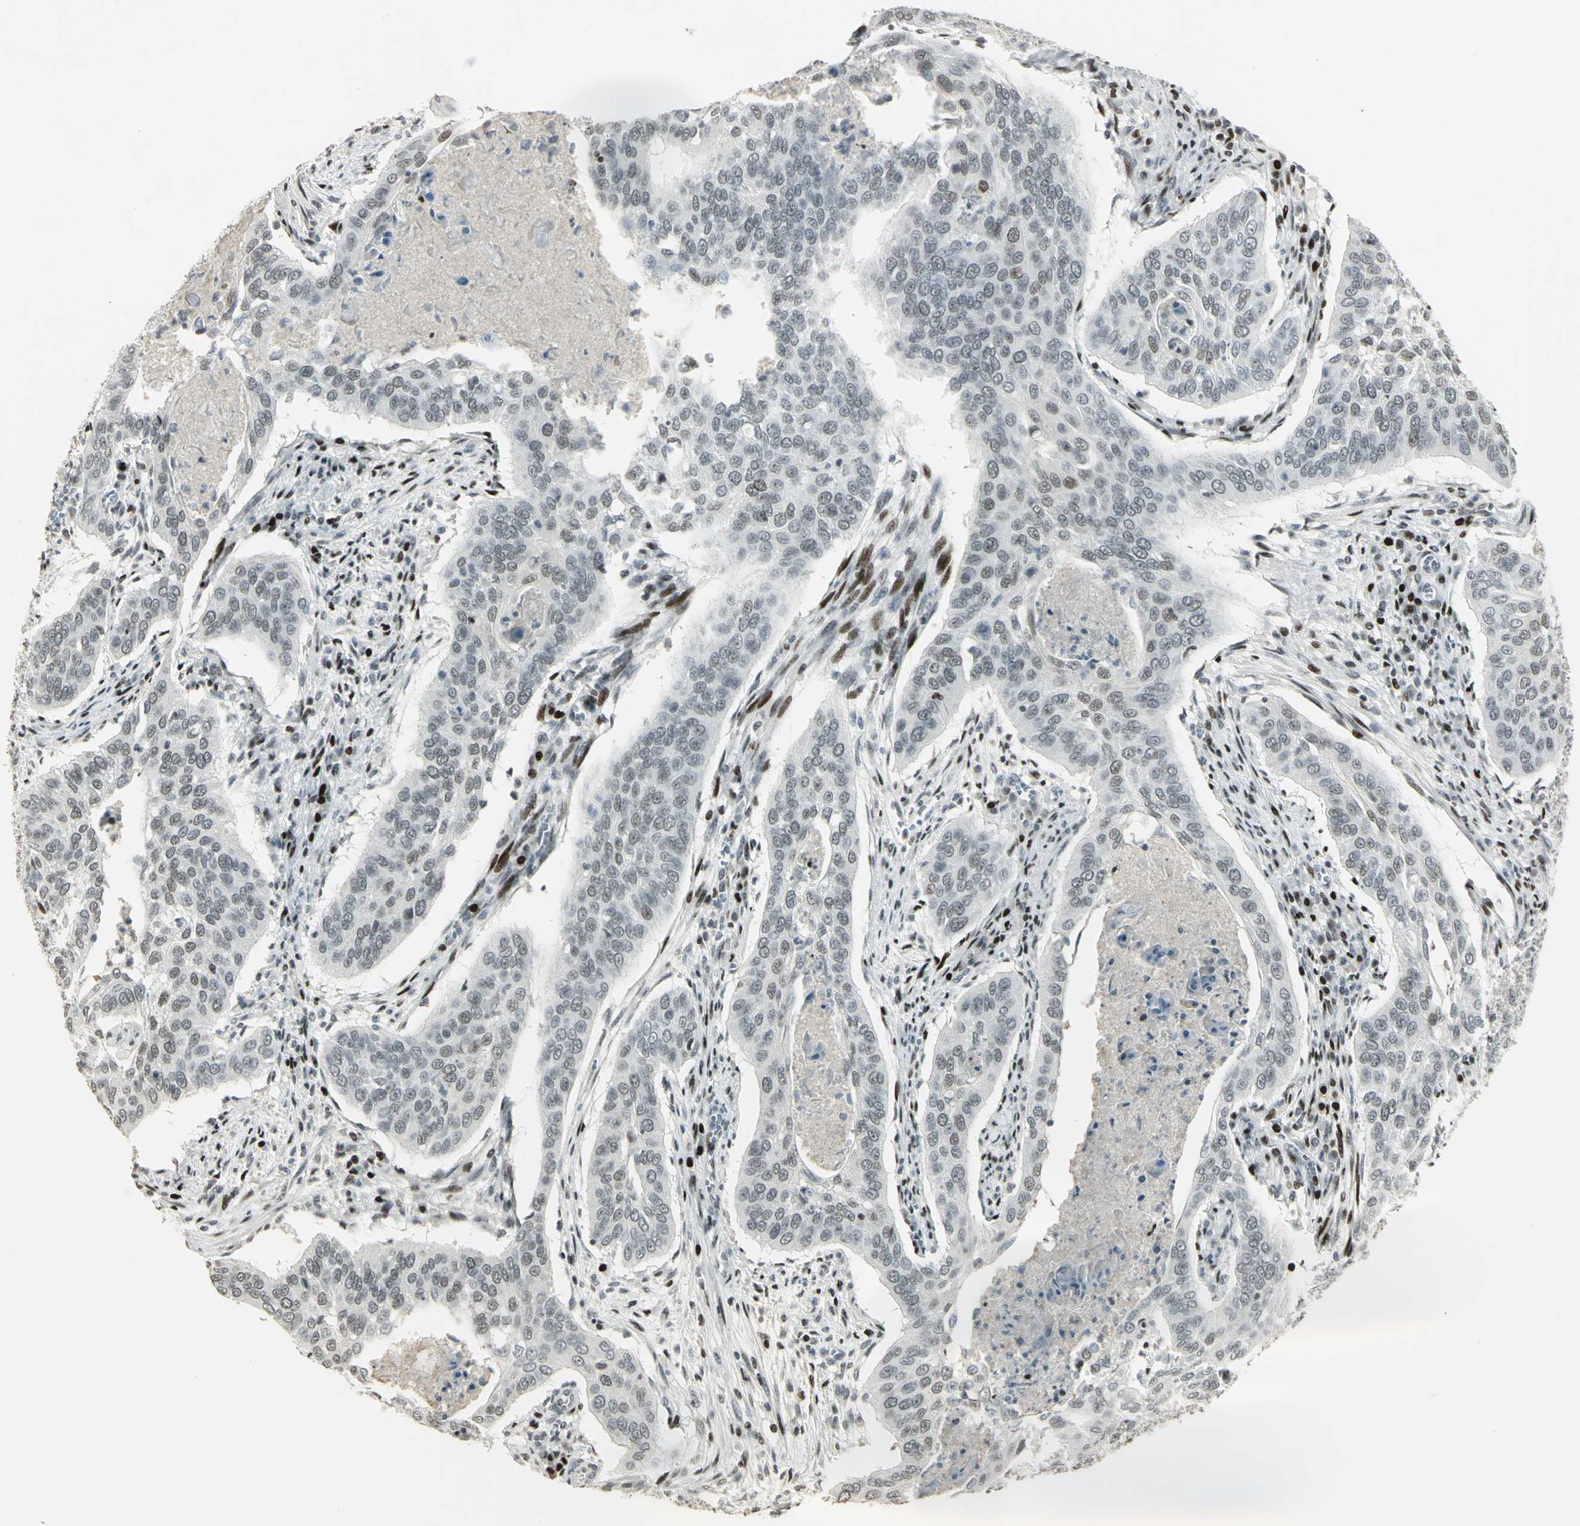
{"staining": {"intensity": "weak", "quantity": "<25%", "location": "nuclear"}, "tissue": "cervical cancer", "cell_type": "Tumor cells", "image_type": "cancer", "snomed": [{"axis": "morphology", "description": "Squamous cell carcinoma, NOS"}, {"axis": "topography", "description": "Cervix"}], "caption": "Cervical cancer was stained to show a protein in brown. There is no significant positivity in tumor cells.", "gene": "KDM1A", "patient": {"sex": "female", "age": 39}}